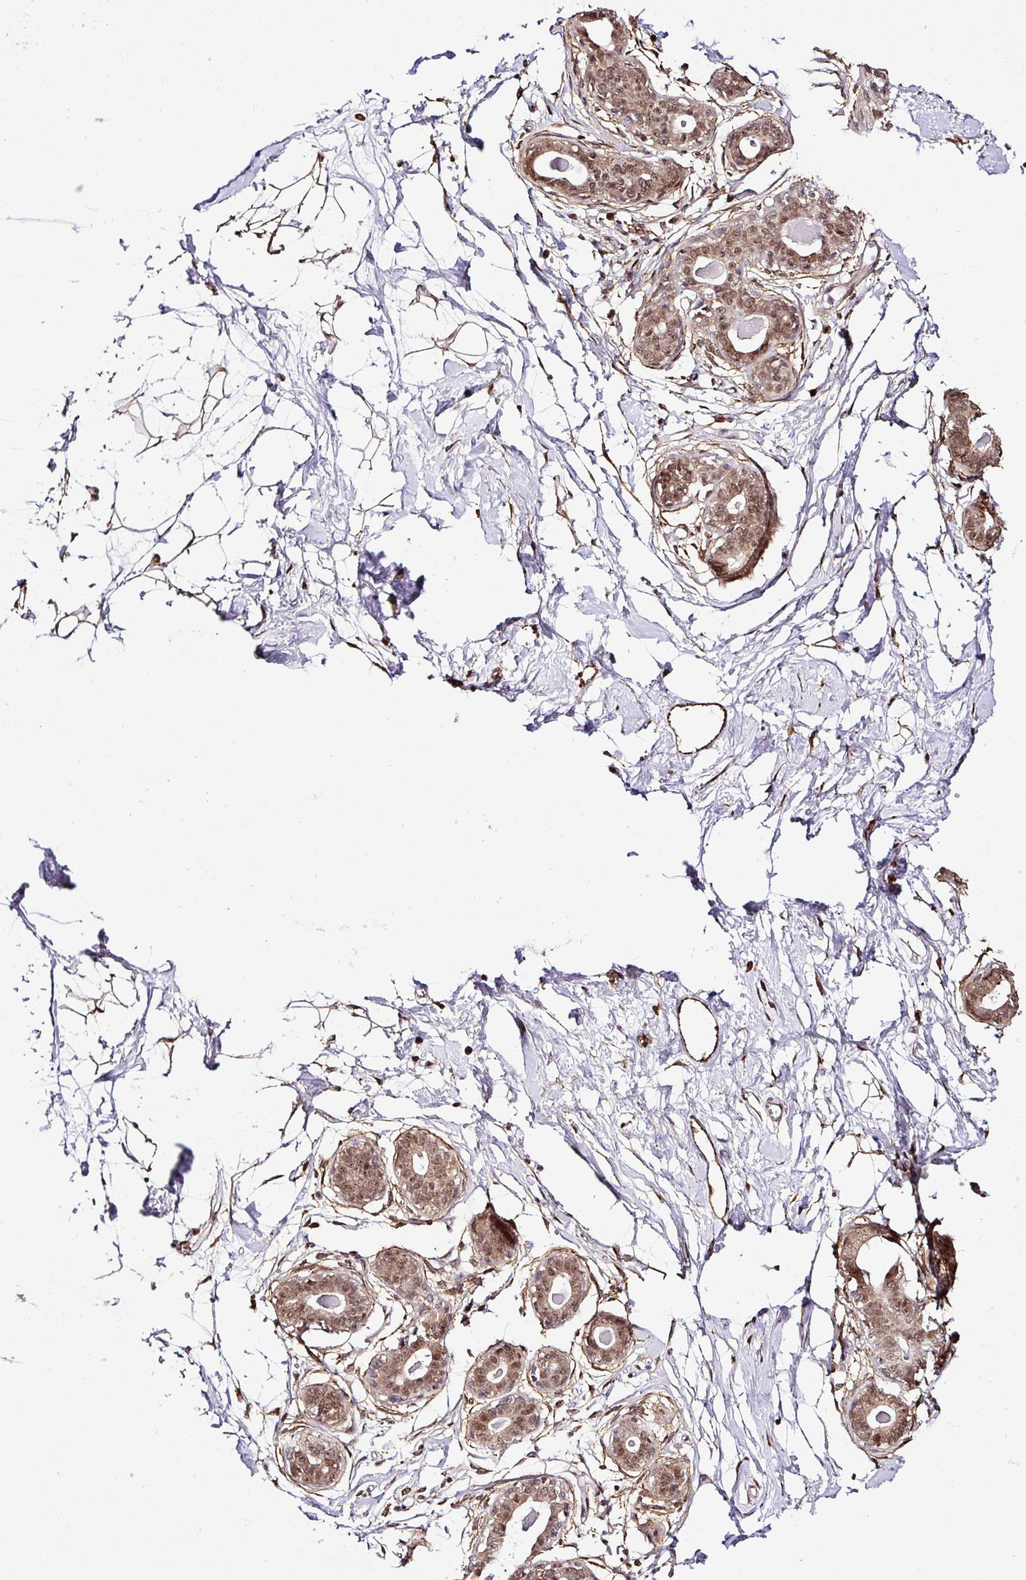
{"staining": {"intensity": "moderate", "quantity": ">75%", "location": "cytoplasmic/membranous,nuclear"}, "tissue": "breast", "cell_type": "Adipocytes", "image_type": "normal", "snomed": [{"axis": "morphology", "description": "Normal tissue, NOS"}, {"axis": "topography", "description": "Breast"}], "caption": "Immunohistochemical staining of normal breast exhibits medium levels of moderate cytoplasmic/membranous,nuclear expression in about >75% of adipocytes.", "gene": "FAM153A", "patient": {"sex": "female", "age": 45}}